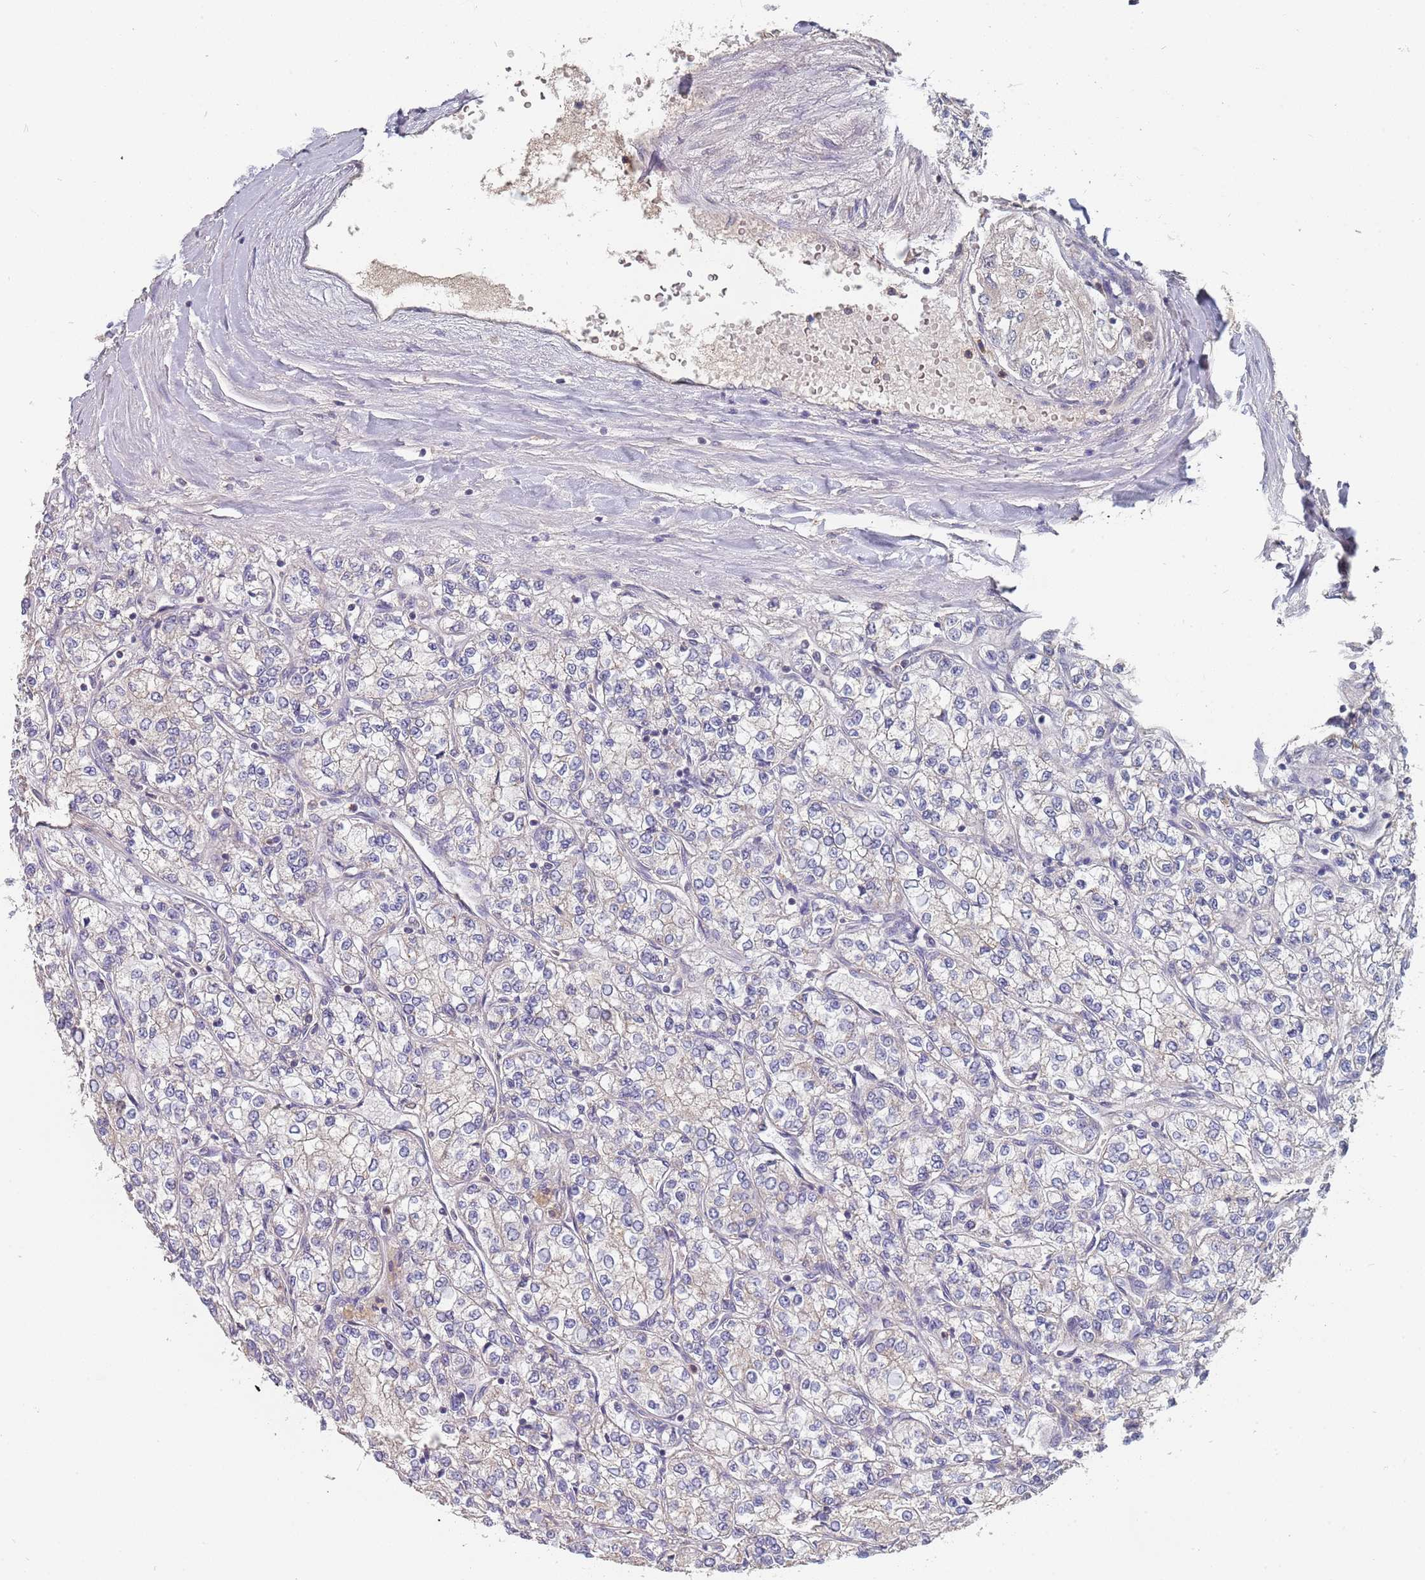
{"staining": {"intensity": "negative", "quantity": "none", "location": "none"}, "tissue": "renal cancer", "cell_type": "Tumor cells", "image_type": "cancer", "snomed": [{"axis": "morphology", "description": "Adenocarcinoma, NOS"}, {"axis": "topography", "description": "Kidney"}], "caption": "This is a photomicrograph of IHC staining of renal adenocarcinoma, which shows no staining in tumor cells.", "gene": "TCEANC2", "patient": {"sex": "male", "age": 80}}